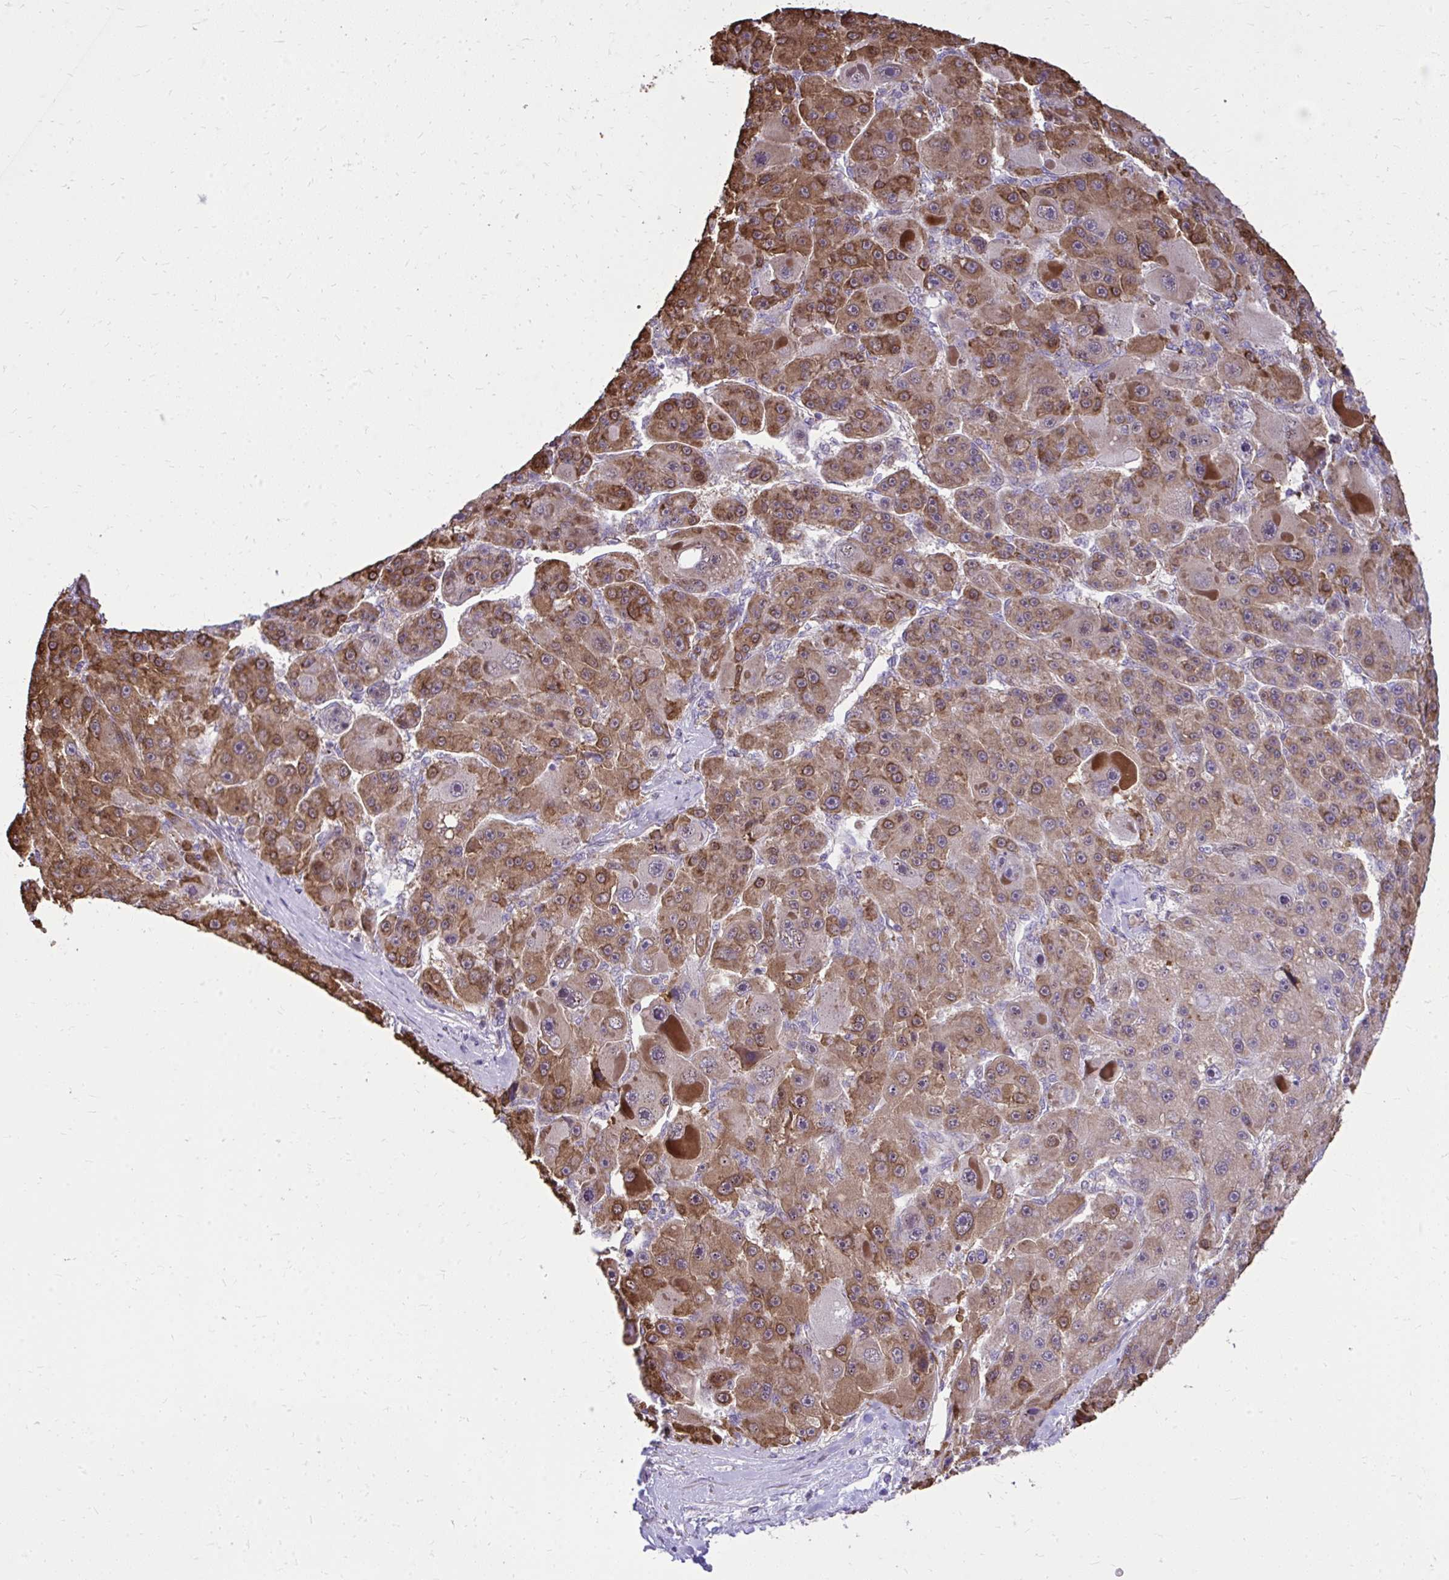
{"staining": {"intensity": "moderate", "quantity": ">75%", "location": "cytoplasmic/membranous"}, "tissue": "liver cancer", "cell_type": "Tumor cells", "image_type": "cancer", "snomed": [{"axis": "morphology", "description": "Carcinoma, Hepatocellular, NOS"}, {"axis": "topography", "description": "Liver"}], "caption": "Immunohistochemical staining of human liver hepatocellular carcinoma shows moderate cytoplasmic/membranous protein positivity in about >75% of tumor cells.", "gene": "GPRIN3", "patient": {"sex": "male", "age": 76}}